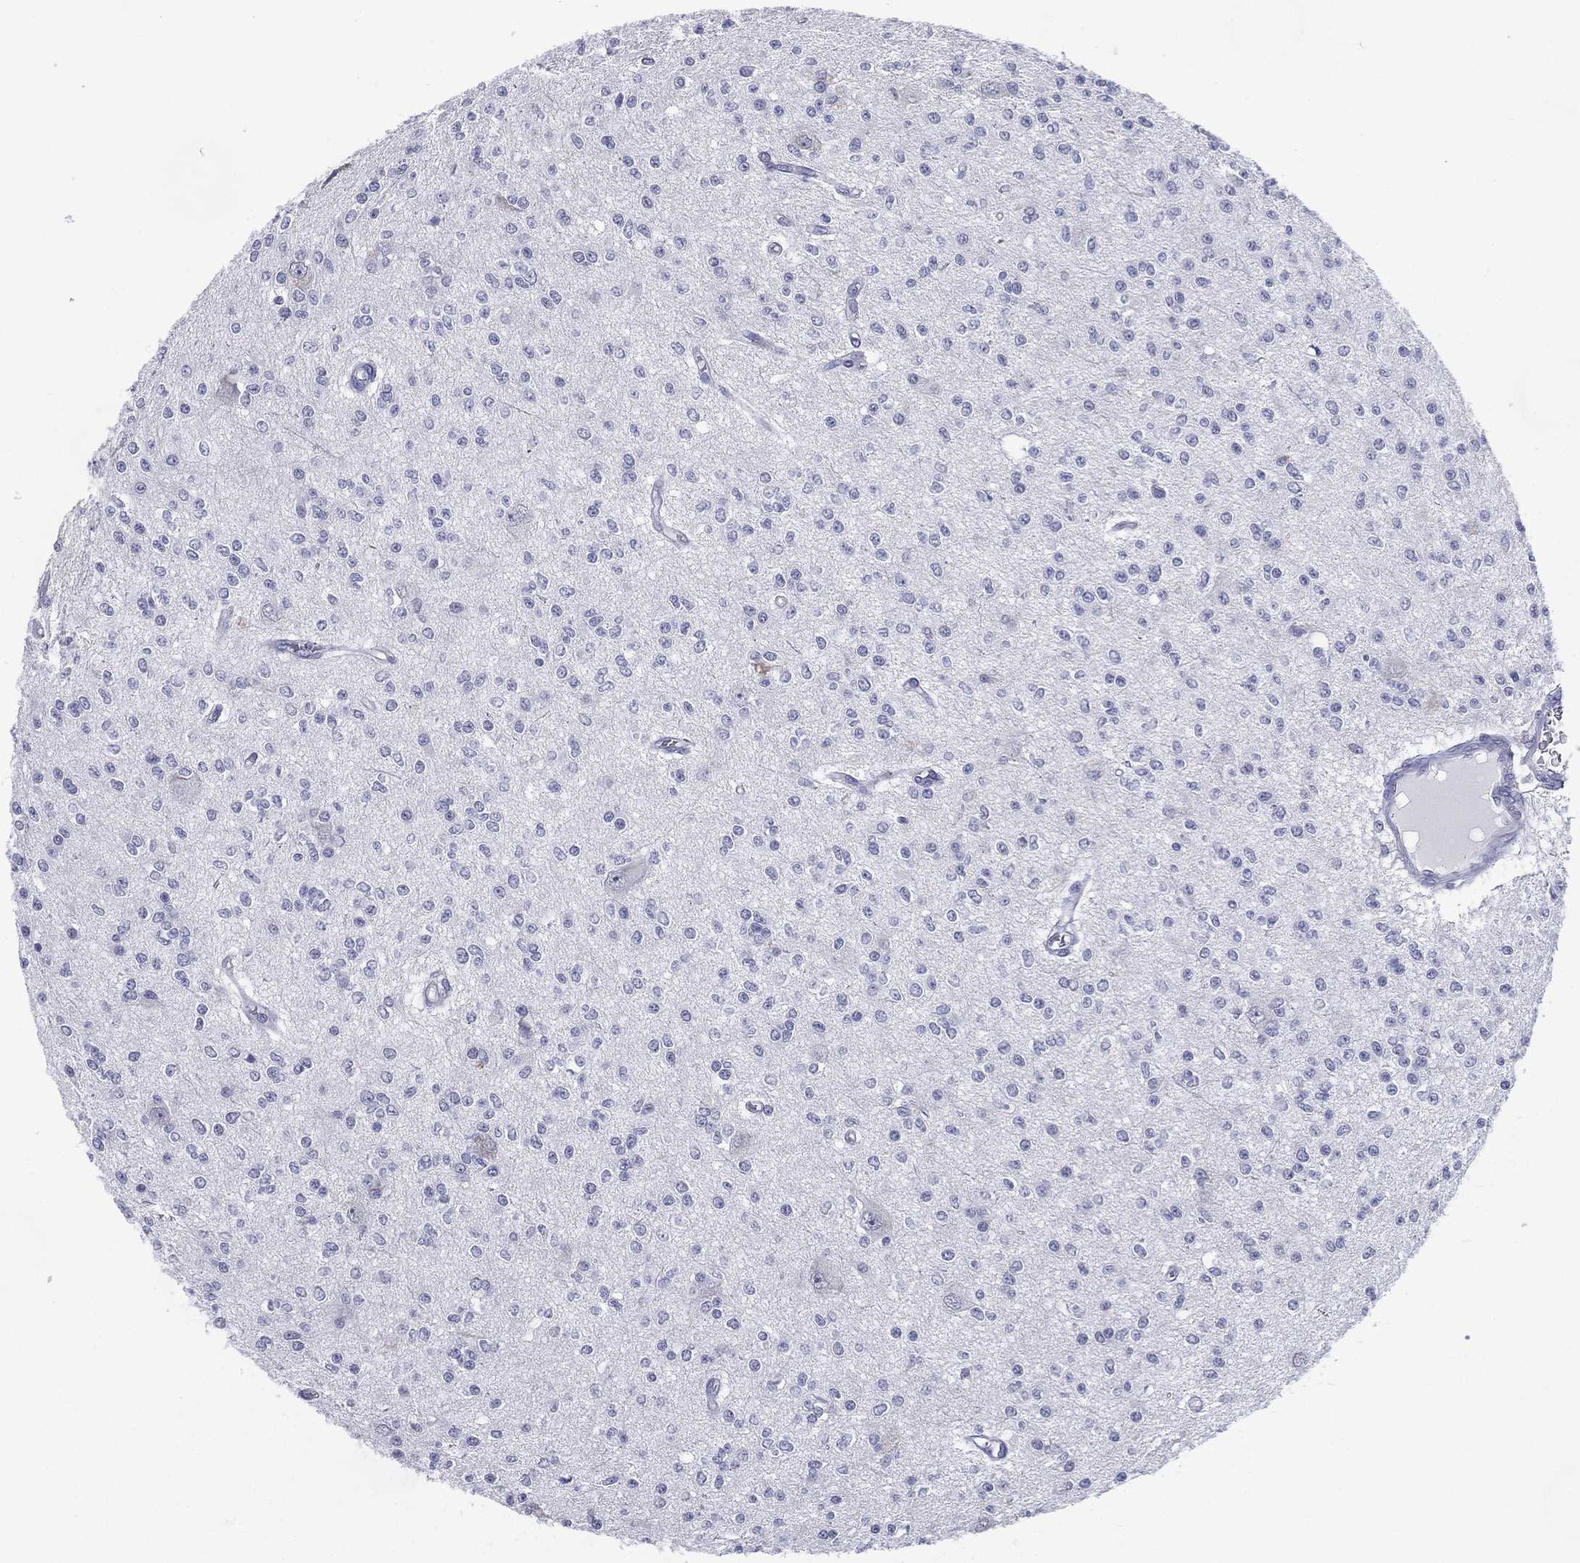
{"staining": {"intensity": "negative", "quantity": "none", "location": "none"}, "tissue": "glioma", "cell_type": "Tumor cells", "image_type": "cancer", "snomed": [{"axis": "morphology", "description": "Glioma, malignant, Low grade"}, {"axis": "topography", "description": "Brain"}], "caption": "Immunohistochemistry photomicrograph of human glioma stained for a protein (brown), which displays no expression in tumor cells.", "gene": "C19orf18", "patient": {"sex": "male", "age": 67}}